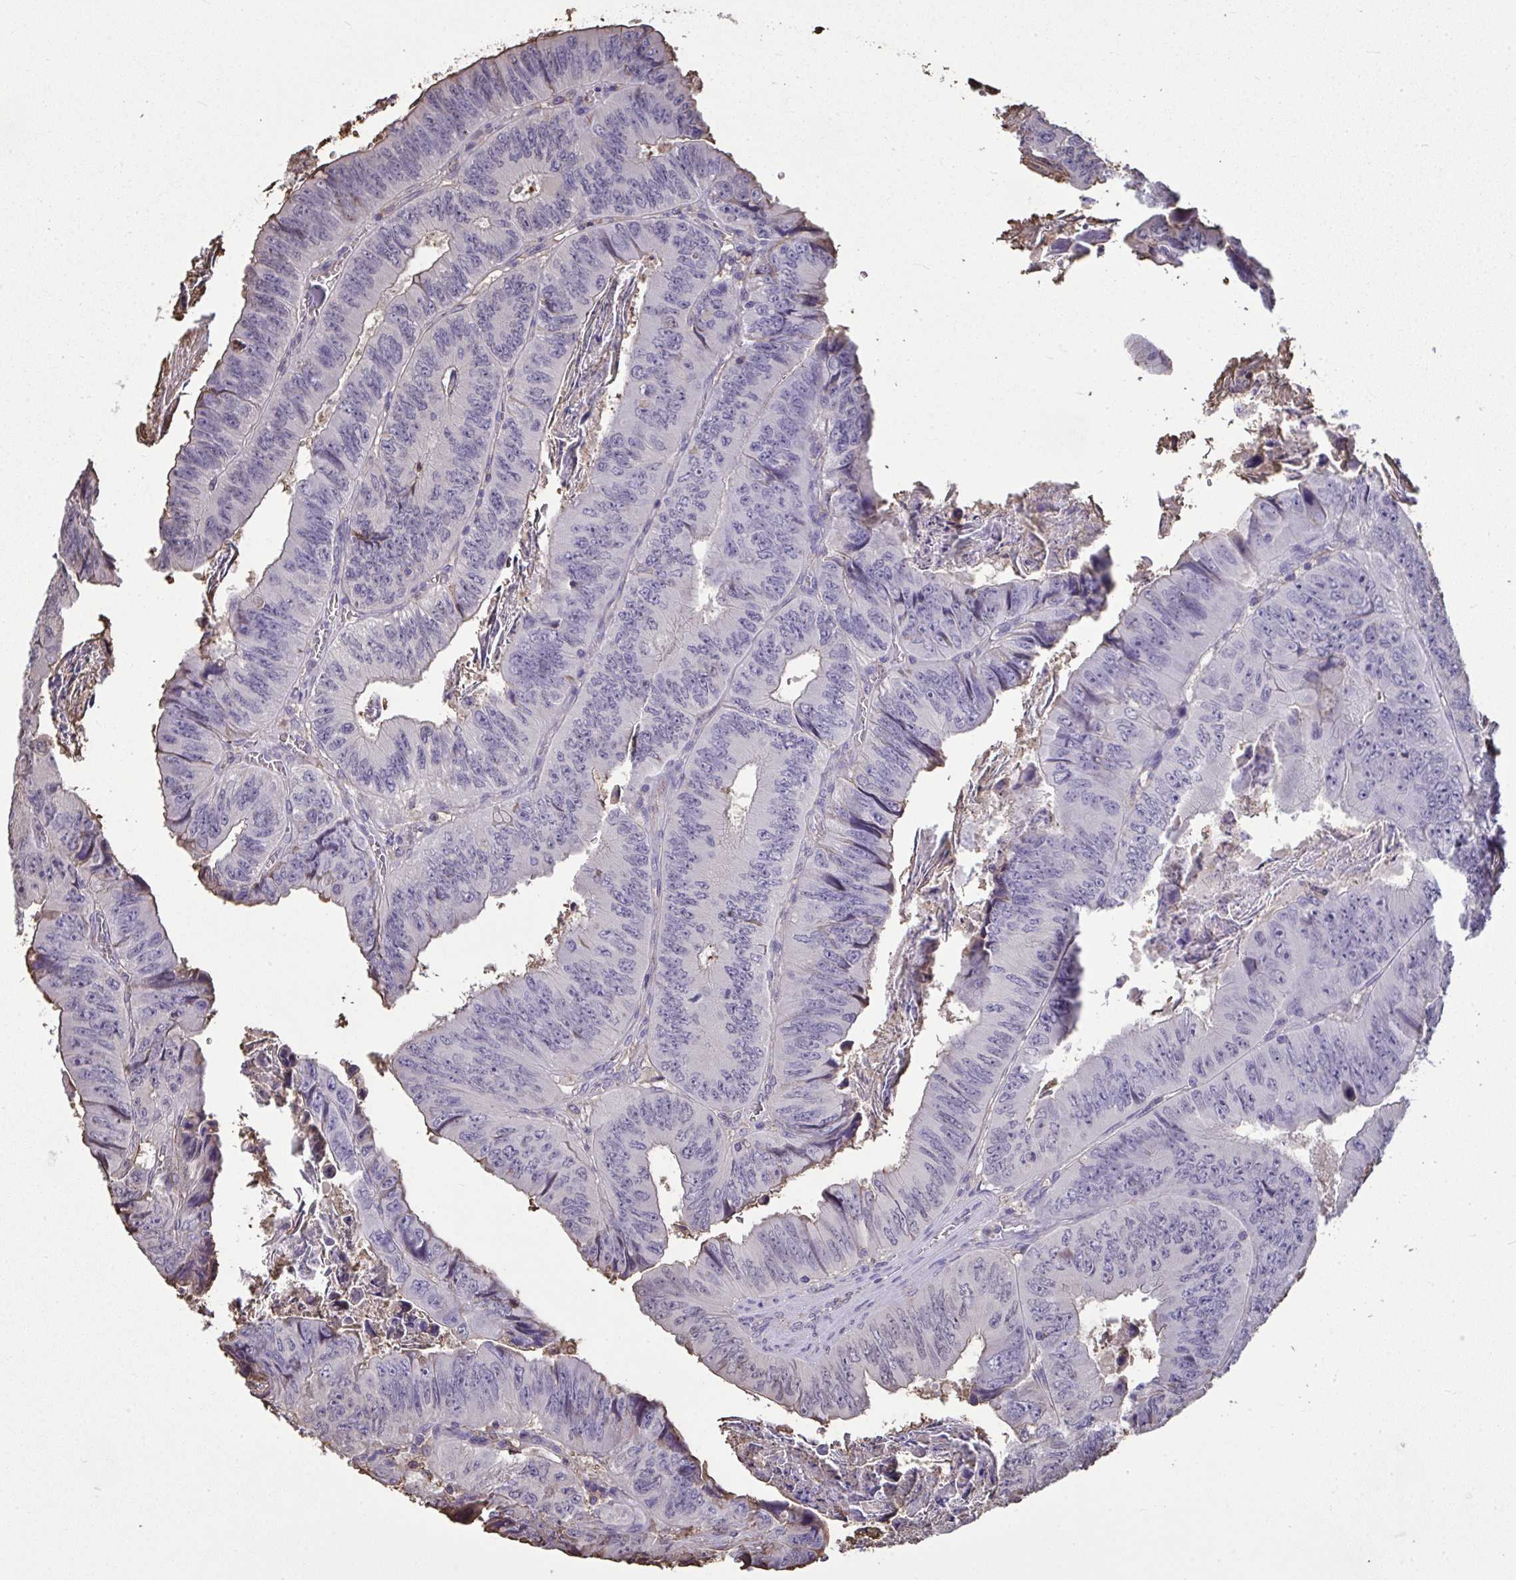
{"staining": {"intensity": "moderate", "quantity": "<25%", "location": "cytoplasmic/membranous"}, "tissue": "colorectal cancer", "cell_type": "Tumor cells", "image_type": "cancer", "snomed": [{"axis": "morphology", "description": "Adenocarcinoma, NOS"}, {"axis": "topography", "description": "Colon"}], "caption": "IHC image of adenocarcinoma (colorectal) stained for a protein (brown), which demonstrates low levels of moderate cytoplasmic/membranous expression in approximately <25% of tumor cells.", "gene": "ANXA5", "patient": {"sex": "female", "age": 84}}